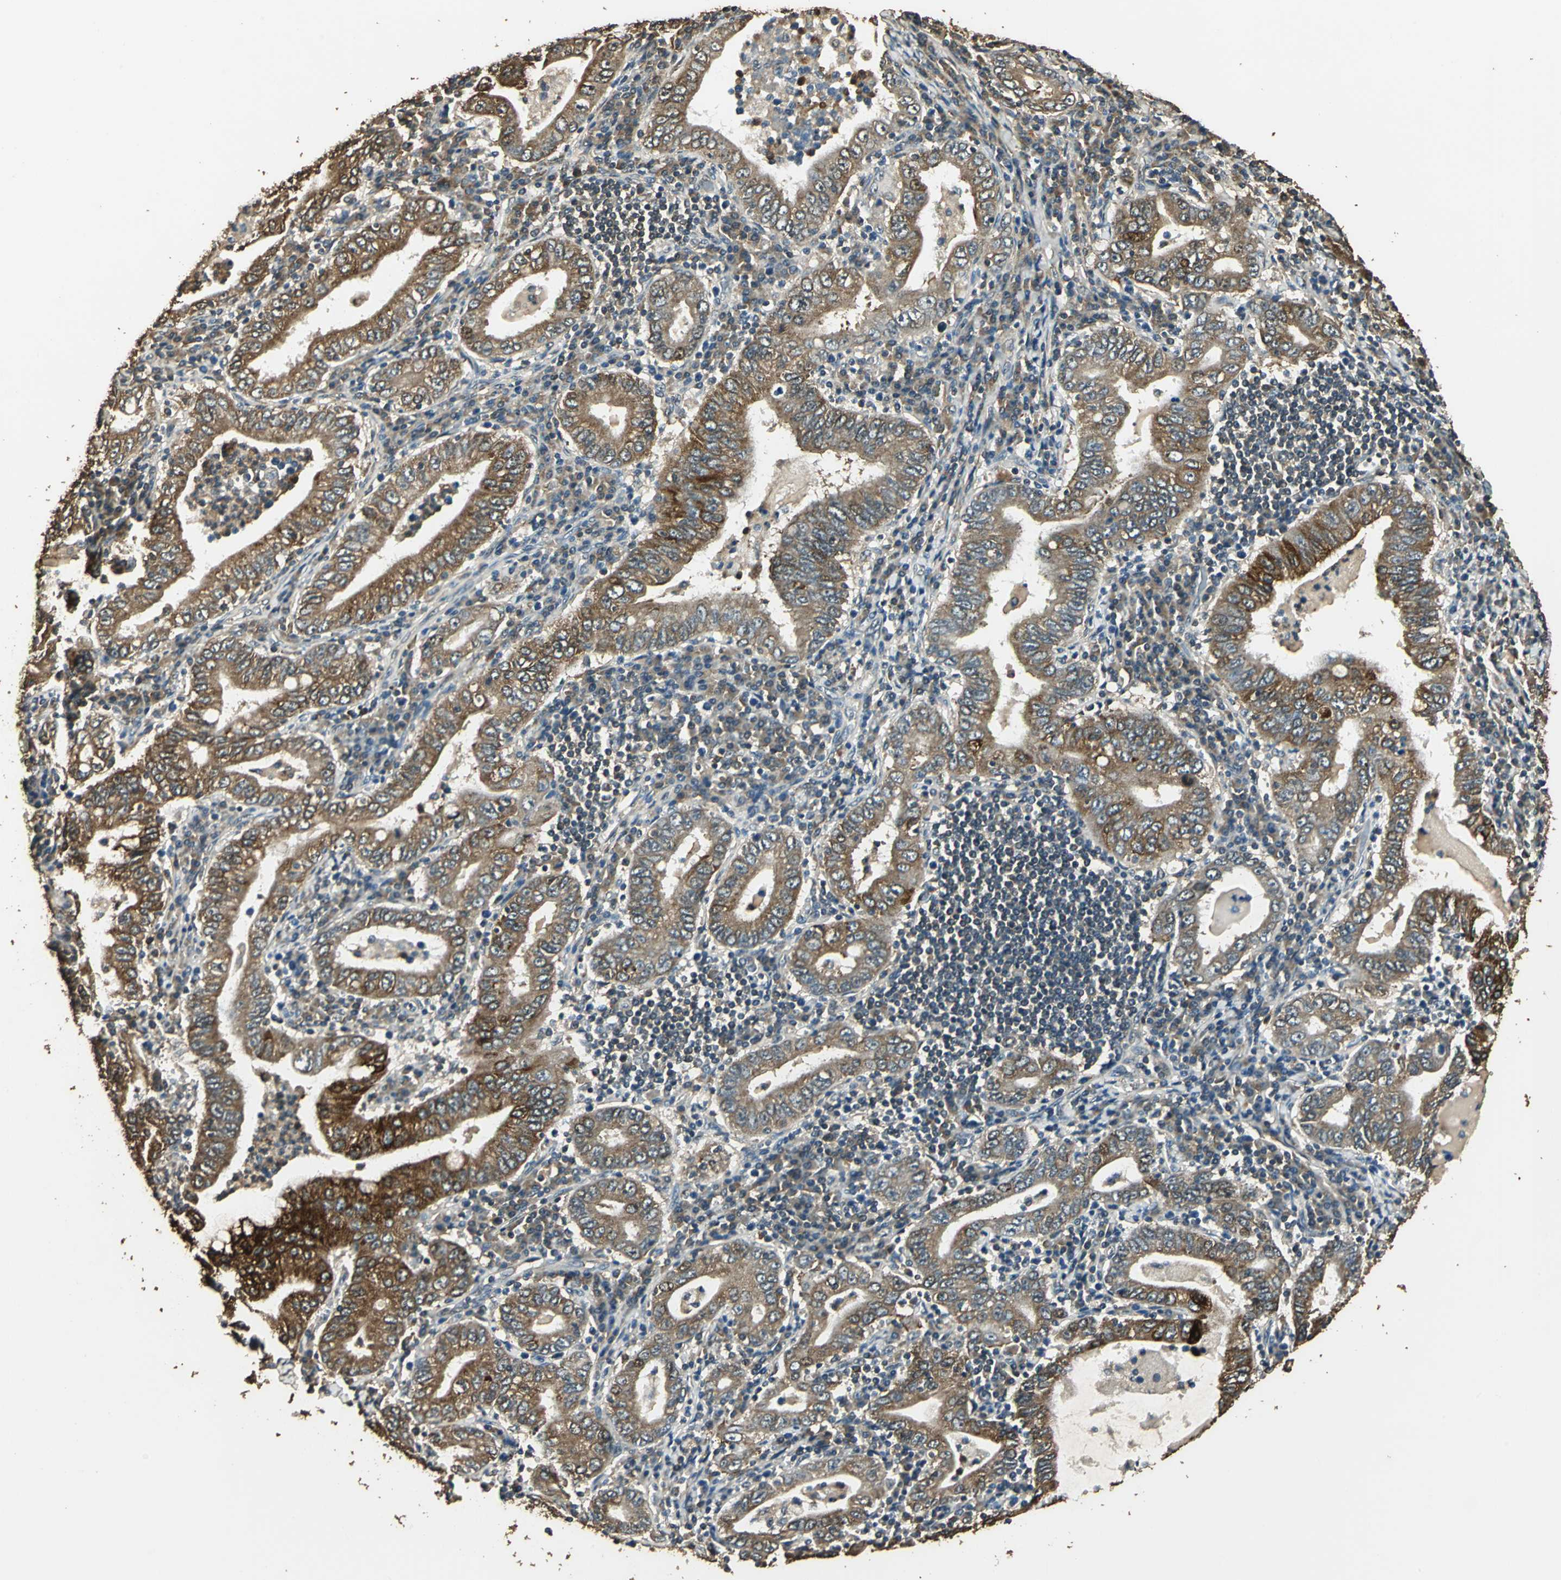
{"staining": {"intensity": "moderate", "quantity": ">75%", "location": "cytoplasmic/membranous"}, "tissue": "stomach cancer", "cell_type": "Tumor cells", "image_type": "cancer", "snomed": [{"axis": "morphology", "description": "Normal tissue, NOS"}, {"axis": "morphology", "description": "Adenocarcinoma, NOS"}, {"axis": "topography", "description": "Esophagus"}, {"axis": "topography", "description": "Stomach, upper"}, {"axis": "topography", "description": "Peripheral nerve tissue"}], "caption": "An IHC photomicrograph of tumor tissue is shown. Protein staining in brown labels moderate cytoplasmic/membranous positivity in adenocarcinoma (stomach) within tumor cells.", "gene": "TMPRSS4", "patient": {"sex": "male", "age": 62}}